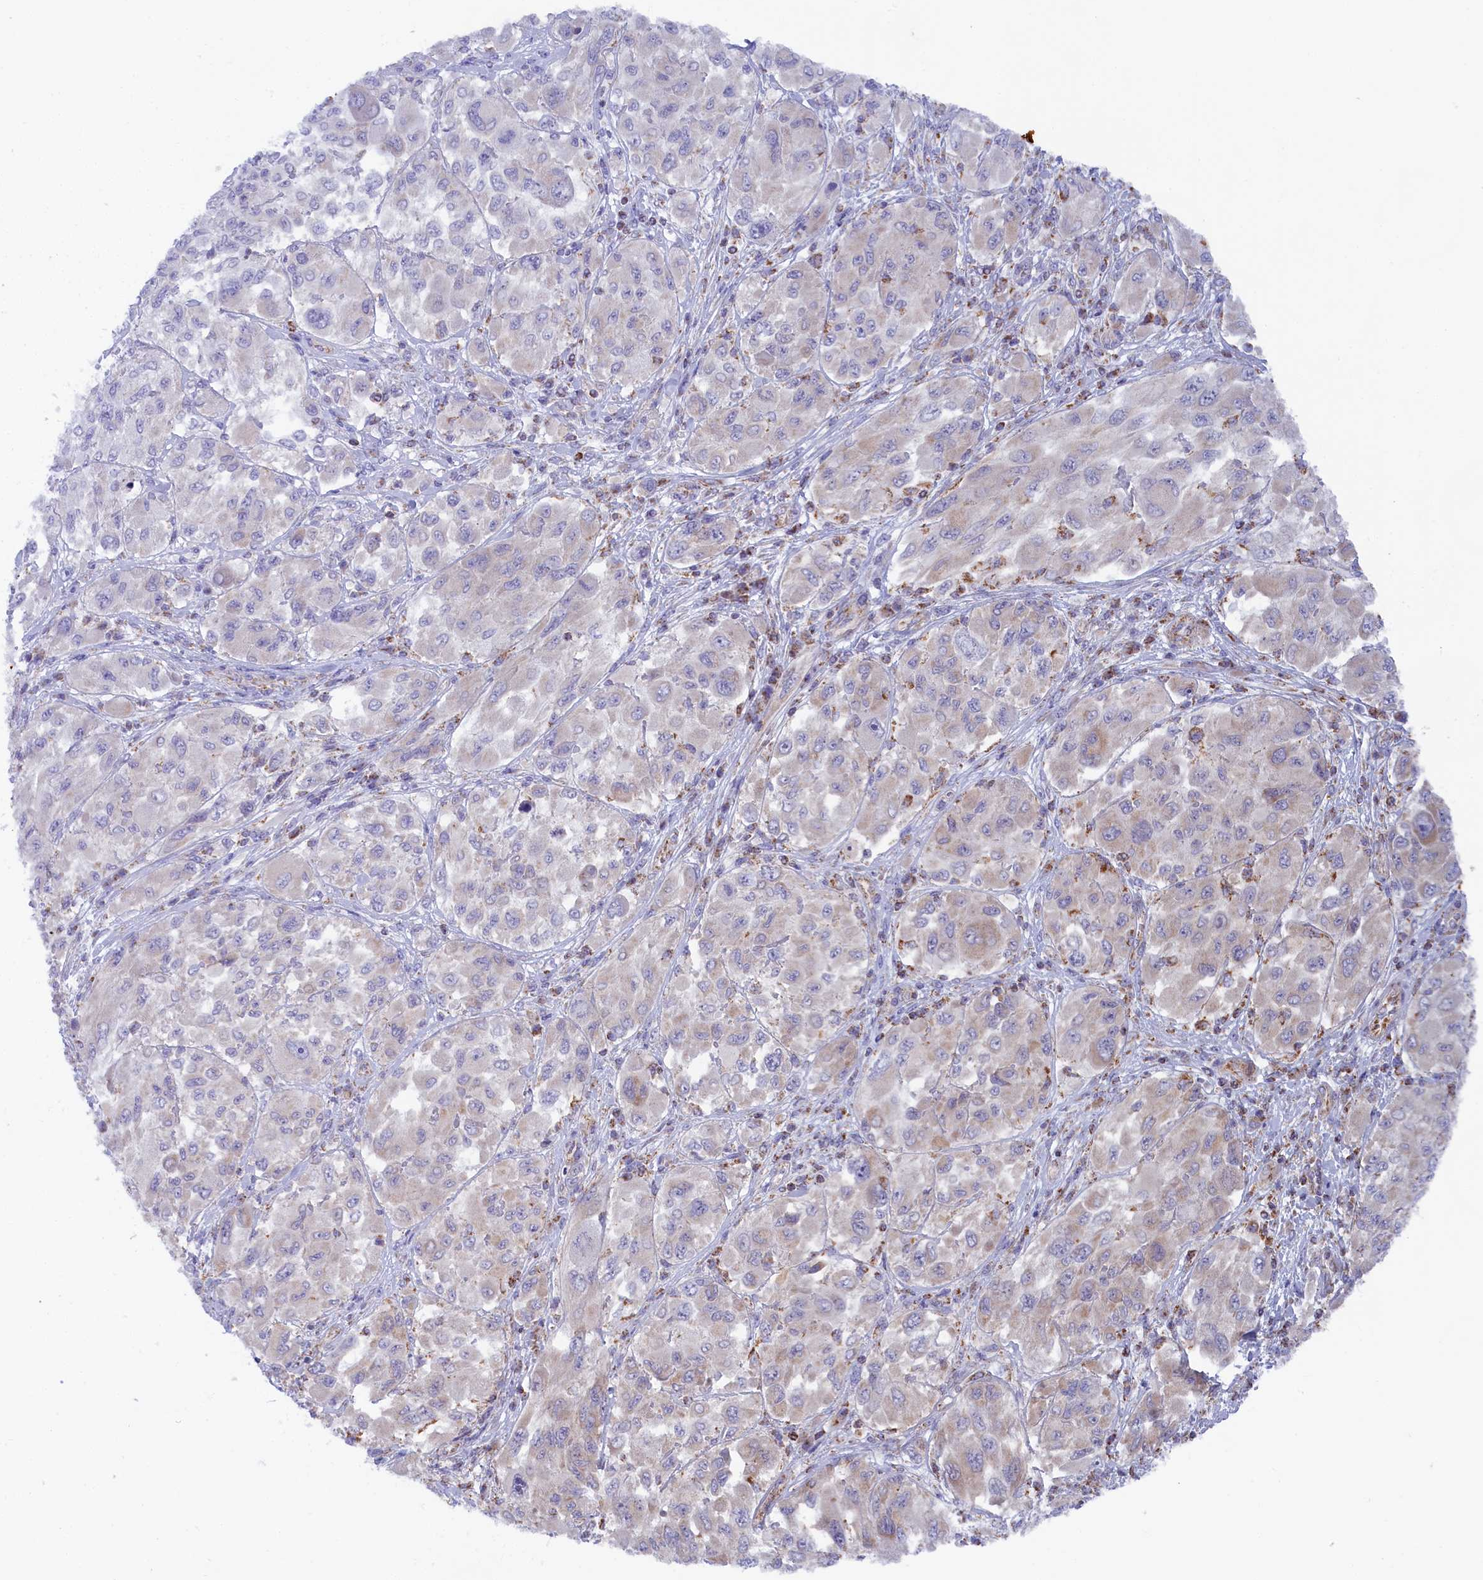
{"staining": {"intensity": "weak", "quantity": "25%-75%", "location": "cytoplasmic/membranous"}, "tissue": "melanoma", "cell_type": "Tumor cells", "image_type": "cancer", "snomed": [{"axis": "morphology", "description": "Malignant melanoma, NOS"}, {"axis": "topography", "description": "Skin"}], "caption": "IHC of human melanoma reveals low levels of weak cytoplasmic/membranous staining in approximately 25%-75% of tumor cells. The staining was performed using DAB (3,3'-diaminobenzidine) to visualize the protein expression in brown, while the nuclei were stained in blue with hematoxylin (Magnification: 20x).", "gene": "MACROD1", "patient": {"sex": "female", "age": 91}}